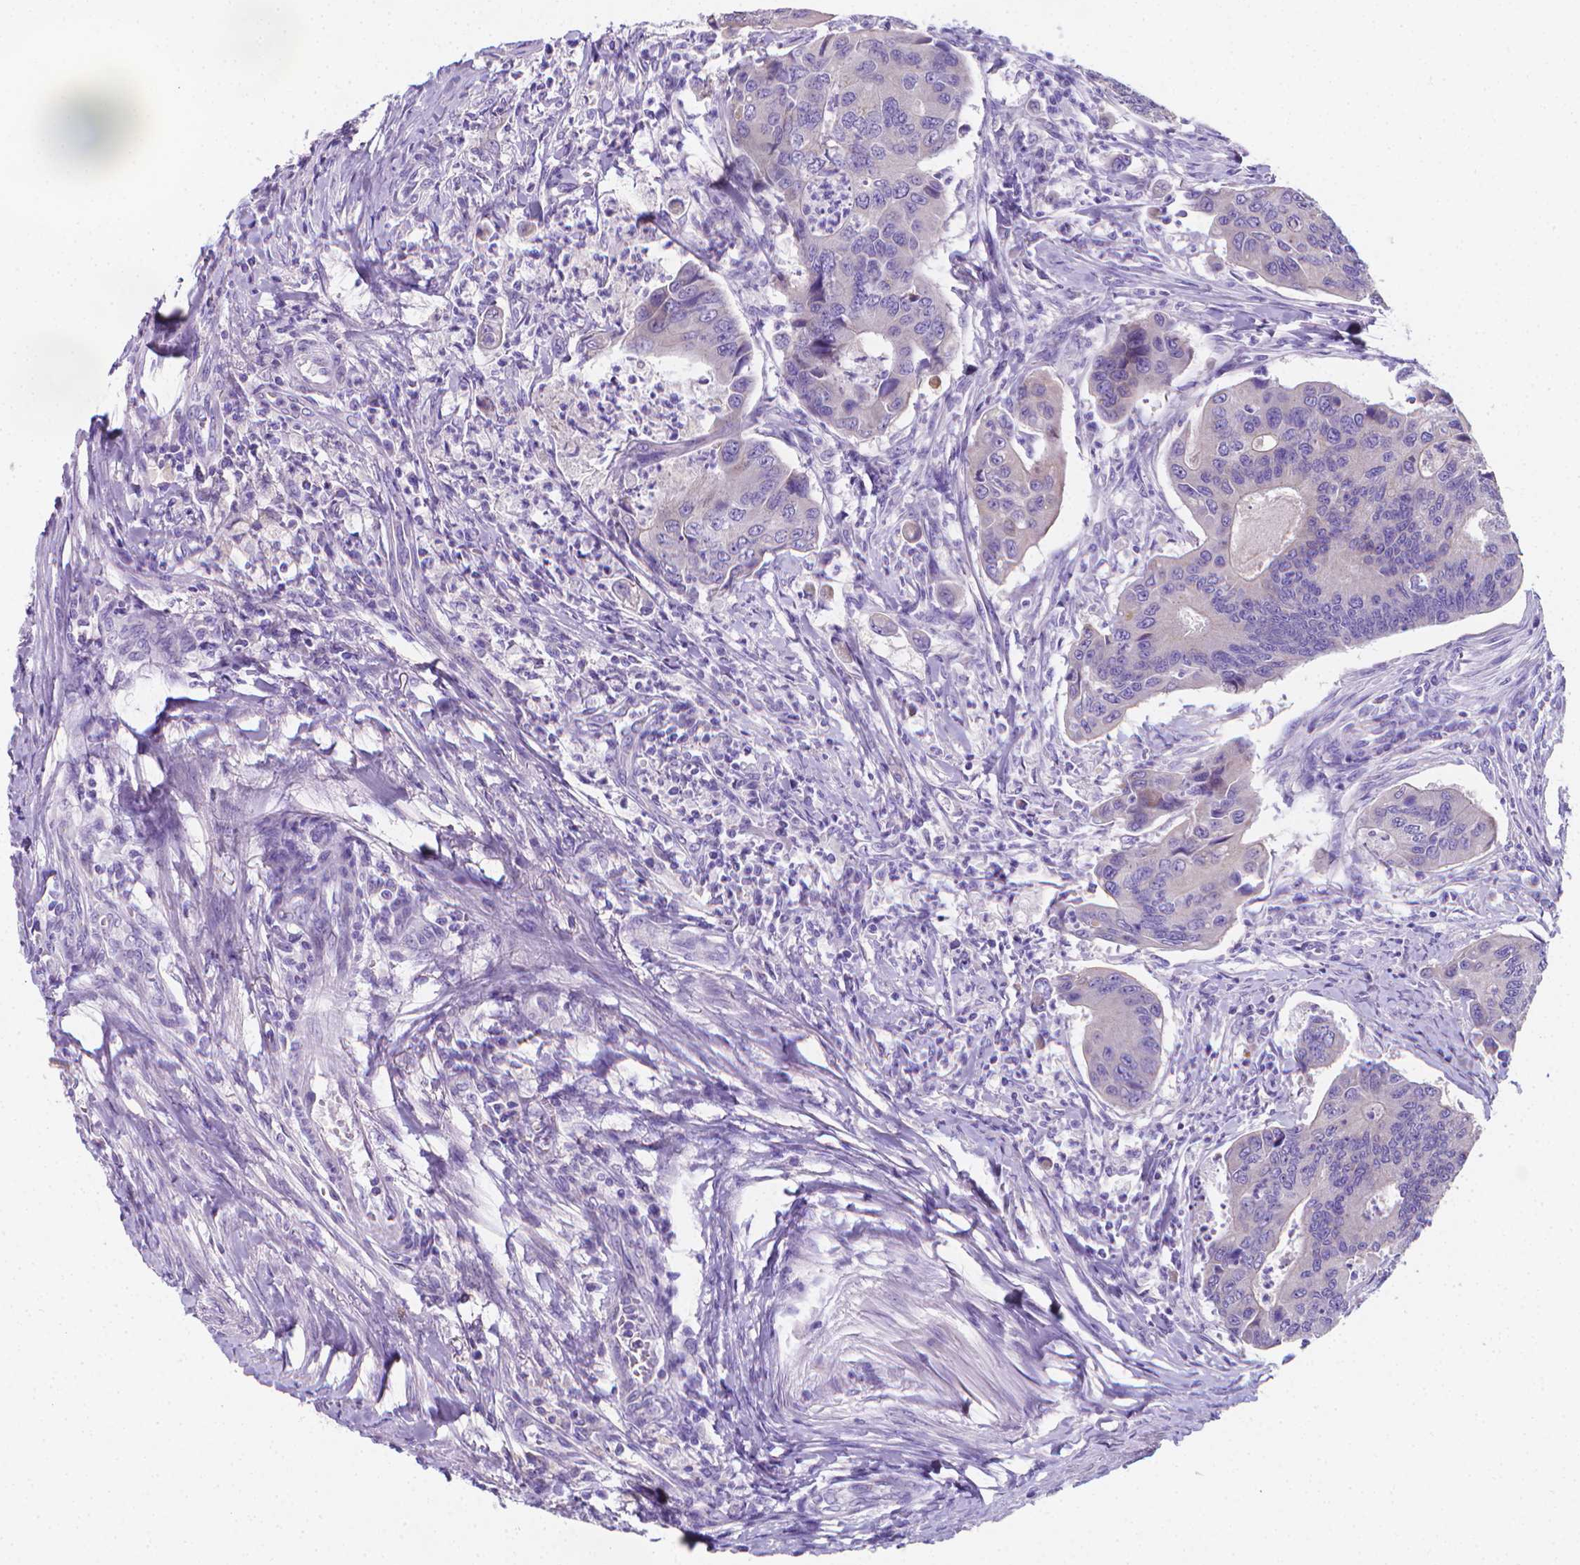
{"staining": {"intensity": "negative", "quantity": "none", "location": "none"}, "tissue": "colorectal cancer", "cell_type": "Tumor cells", "image_type": "cancer", "snomed": [{"axis": "morphology", "description": "Adenocarcinoma, NOS"}, {"axis": "topography", "description": "Colon"}], "caption": "The micrograph exhibits no significant staining in tumor cells of colorectal cancer (adenocarcinoma). (DAB IHC with hematoxylin counter stain).", "gene": "LRRC73", "patient": {"sex": "female", "age": 67}}